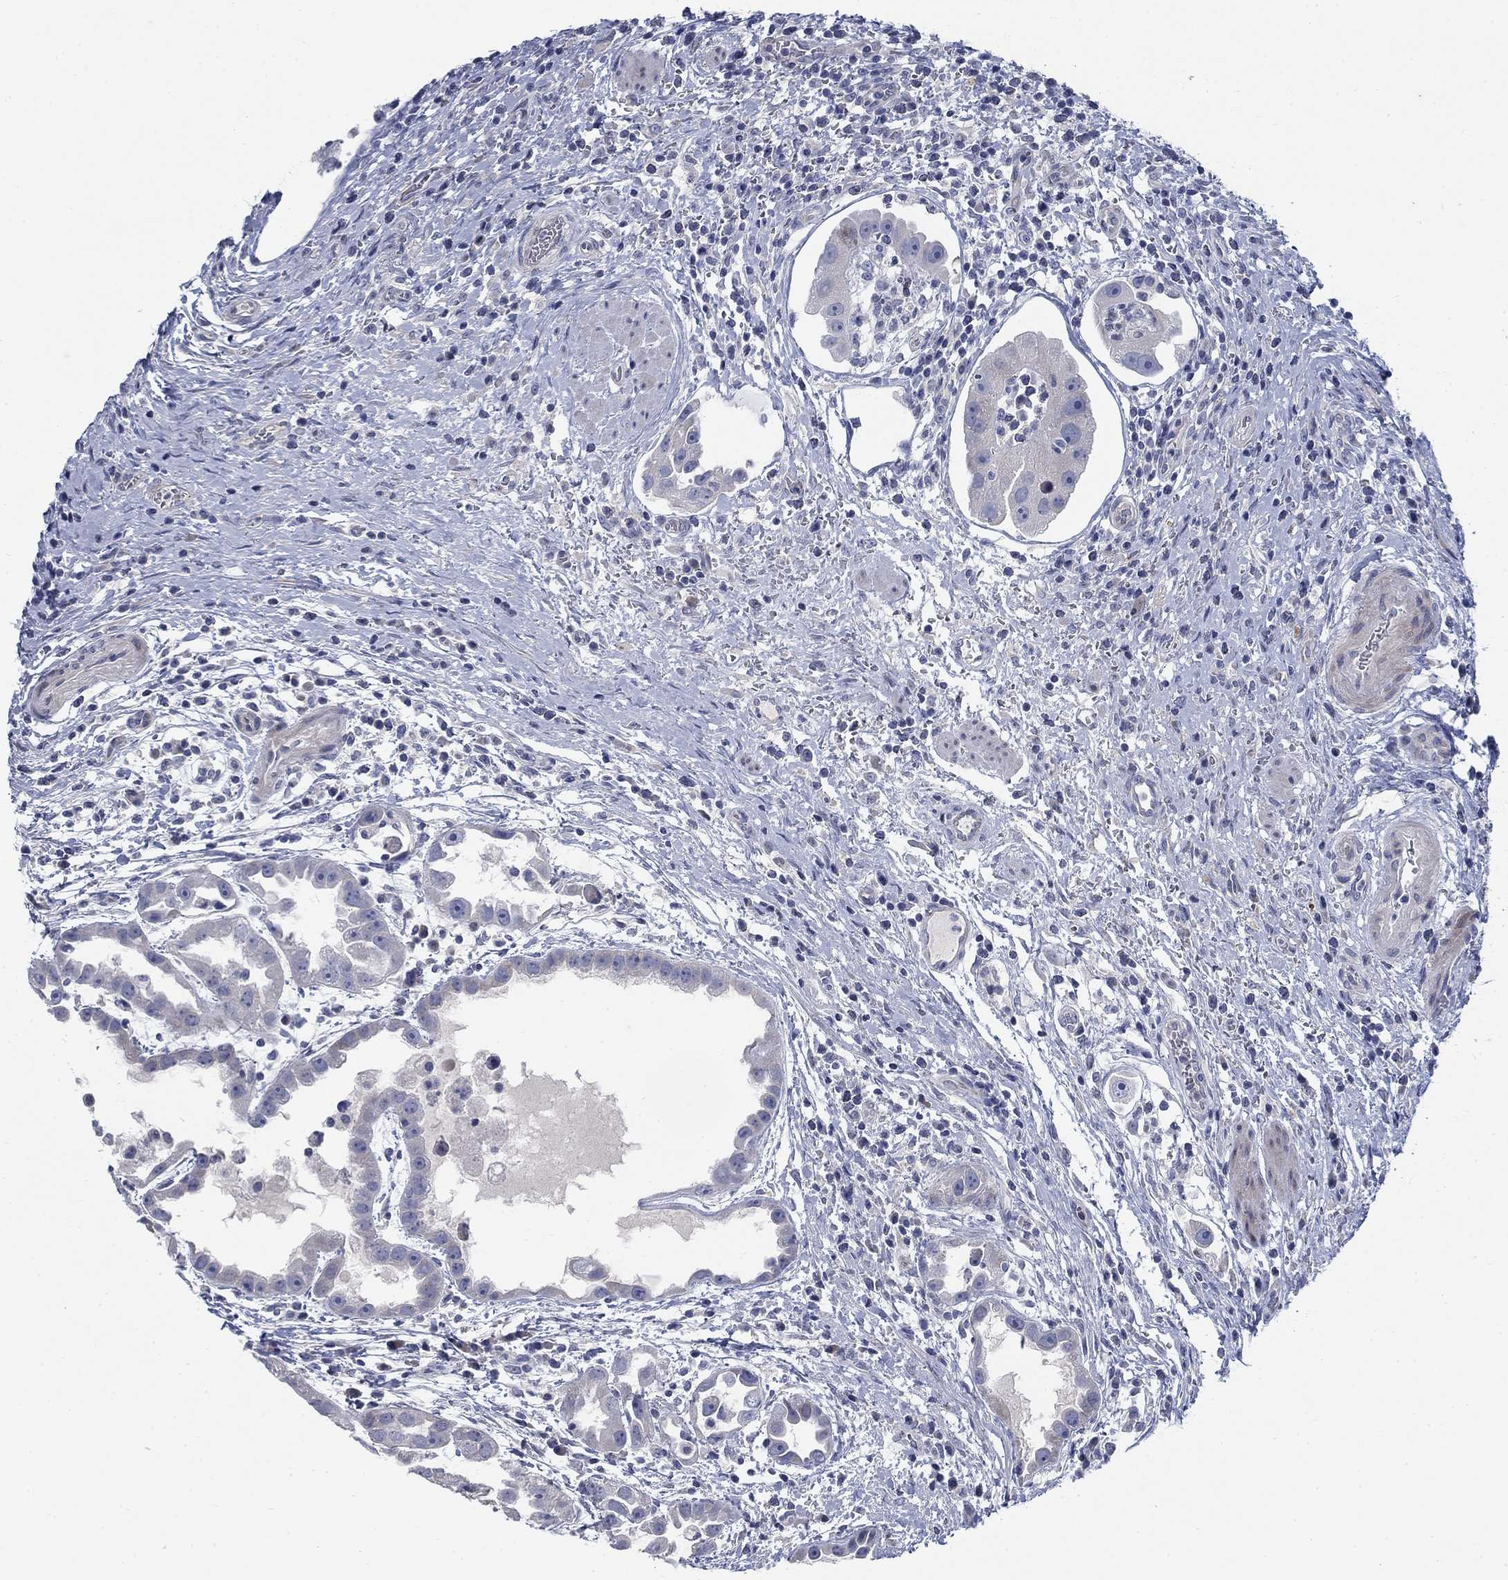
{"staining": {"intensity": "negative", "quantity": "none", "location": "none"}, "tissue": "urothelial cancer", "cell_type": "Tumor cells", "image_type": "cancer", "snomed": [{"axis": "morphology", "description": "Urothelial carcinoma, High grade"}, {"axis": "topography", "description": "Urinary bladder"}], "caption": "This is an immunohistochemistry (IHC) photomicrograph of human urothelial carcinoma (high-grade). There is no staining in tumor cells.", "gene": "DNER", "patient": {"sex": "female", "age": 41}}